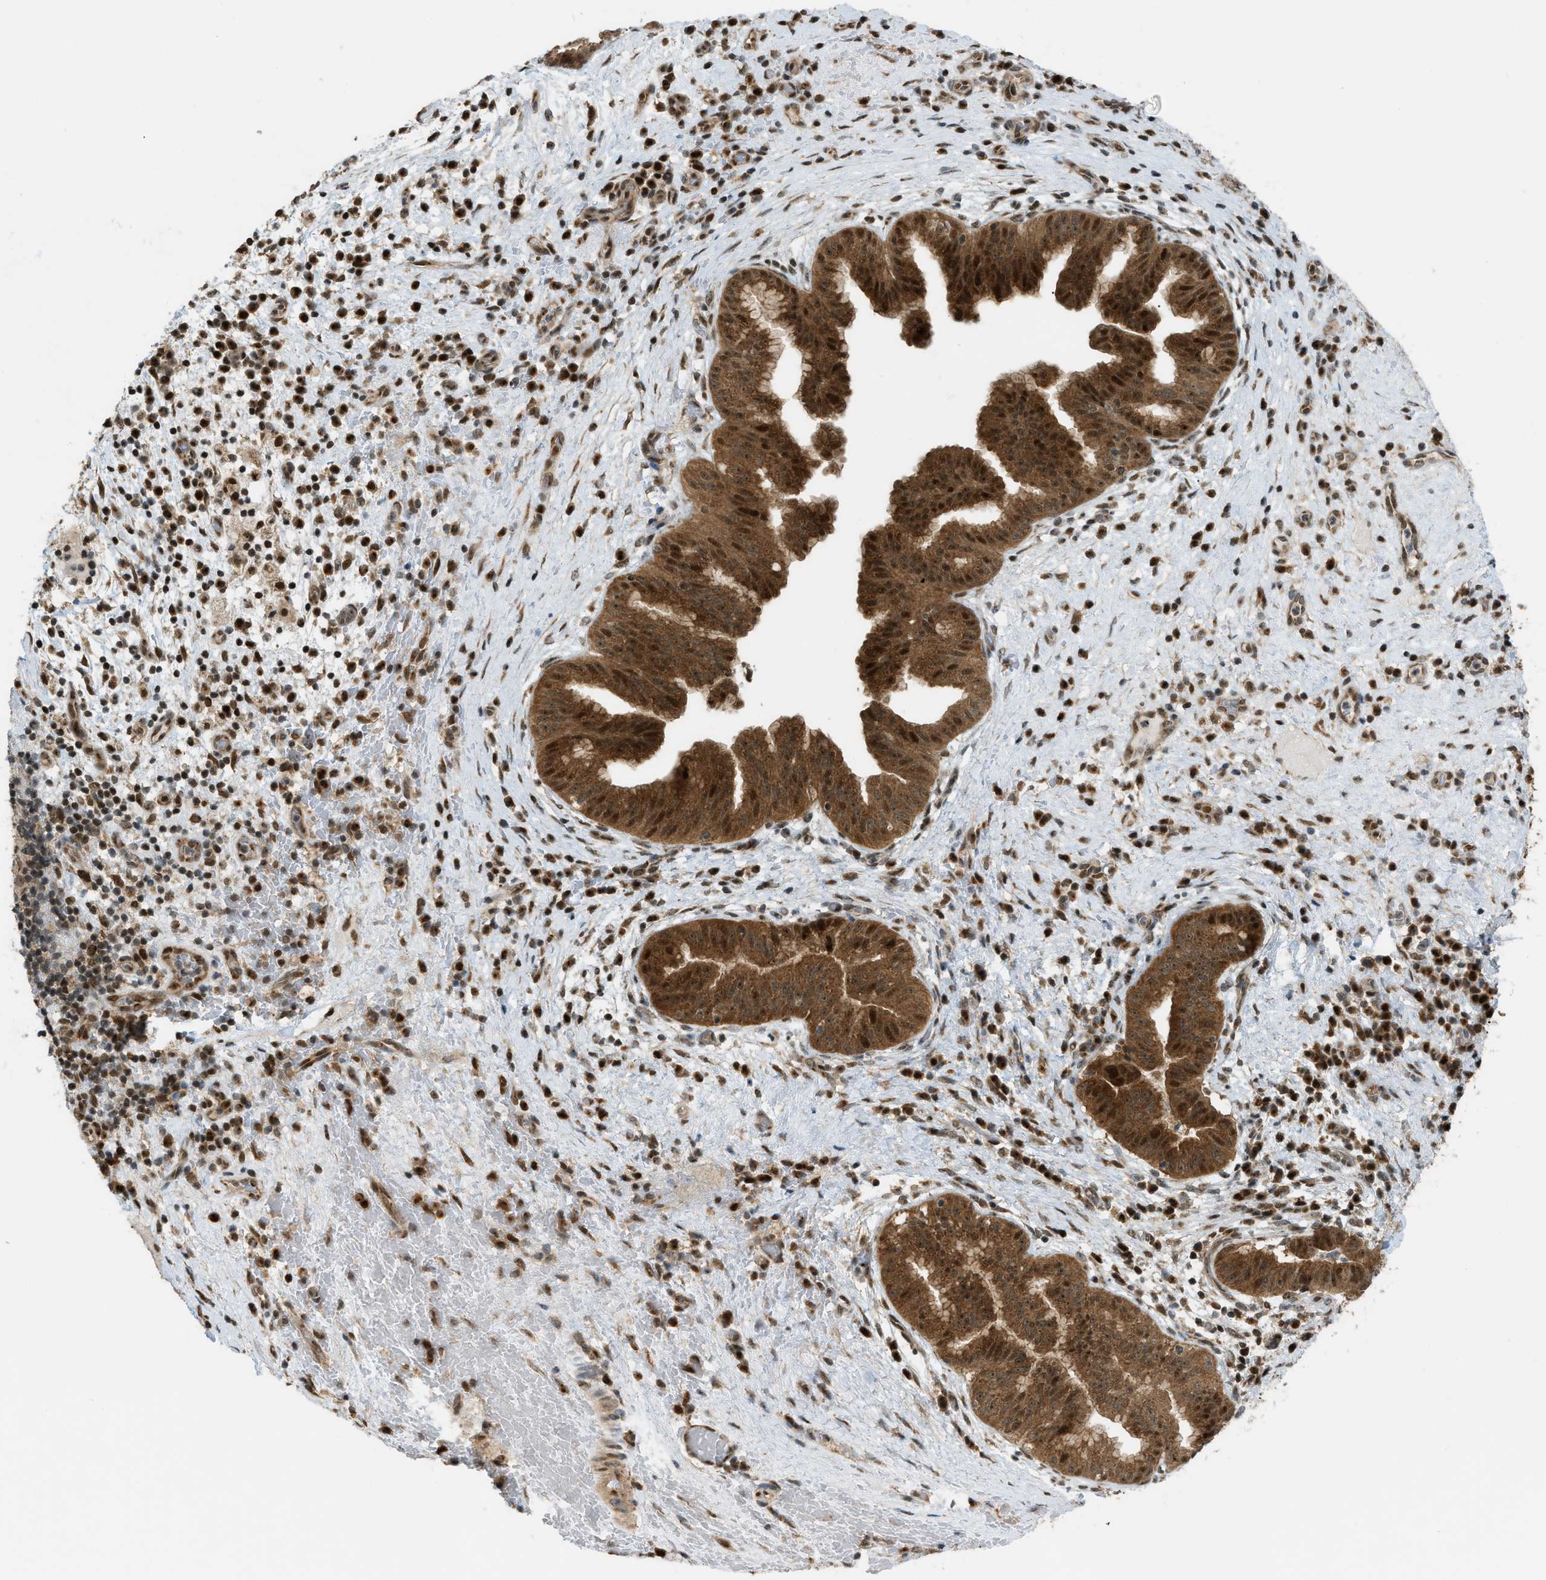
{"staining": {"intensity": "strong", "quantity": ">75%", "location": "cytoplasmic/membranous,nuclear"}, "tissue": "liver cancer", "cell_type": "Tumor cells", "image_type": "cancer", "snomed": [{"axis": "morphology", "description": "Cholangiocarcinoma"}, {"axis": "topography", "description": "Liver"}], "caption": "A brown stain labels strong cytoplasmic/membranous and nuclear expression of a protein in liver cancer tumor cells.", "gene": "CCDC186", "patient": {"sex": "female", "age": 38}}